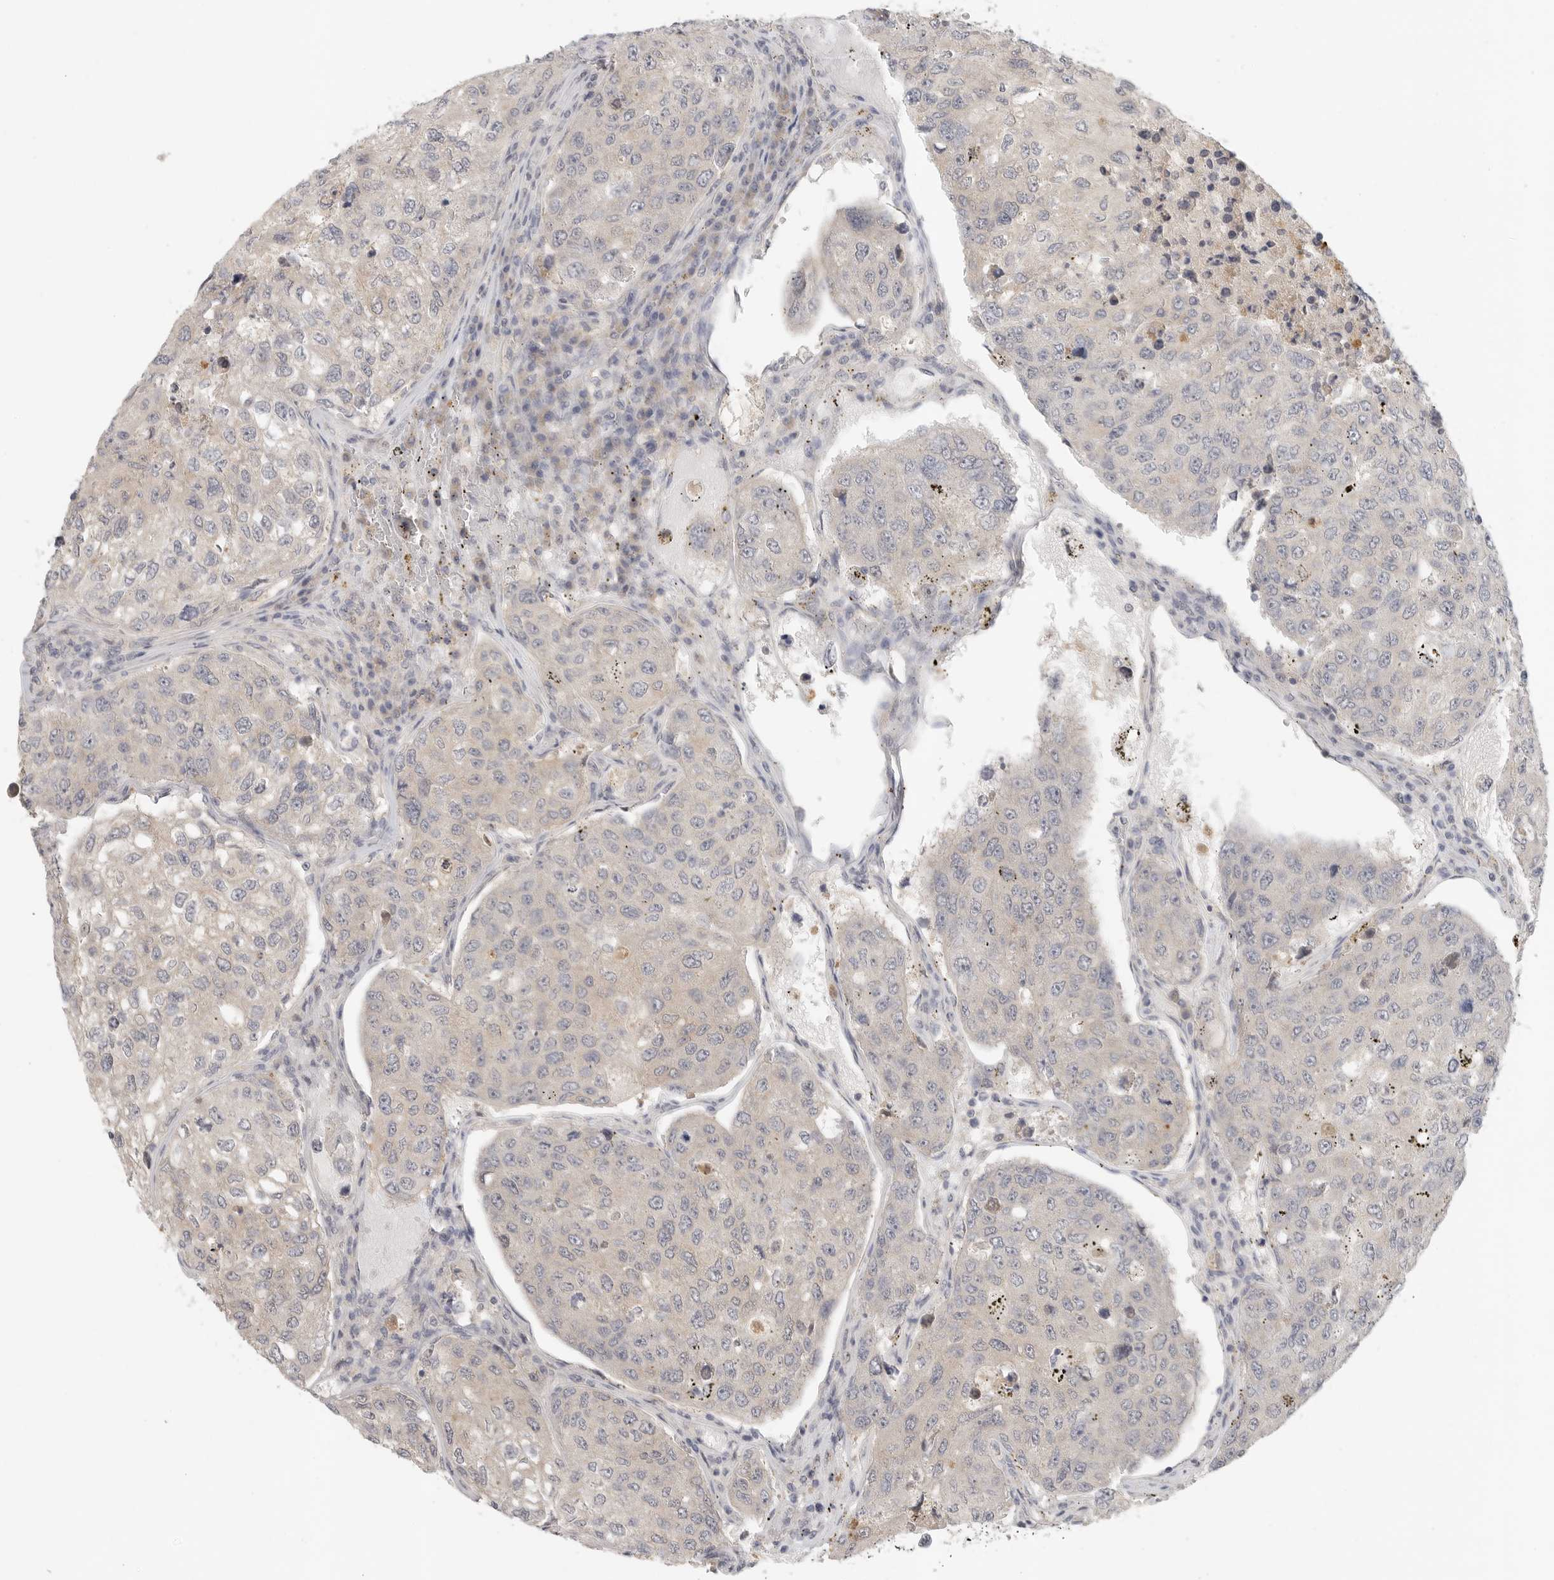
{"staining": {"intensity": "weak", "quantity": "<25%", "location": "cytoplasmic/membranous"}, "tissue": "urothelial cancer", "cell_type": "Tumor cells", "image_type": "cancer", "snomed": [{"axis": "morphology", "description": "Urothelial carcinoma, High grade"}, {"axis": "topography", "description": "Lymph node"}, {"axis": "topography", "description": "Urinary bladder"}], "caption": "Micrograph shows no significant protein expression in tumor cells of urothelial carcinoma (high-grade).", "gene": "HDAC6", "patient": {"sex": "male", "age": 51}}